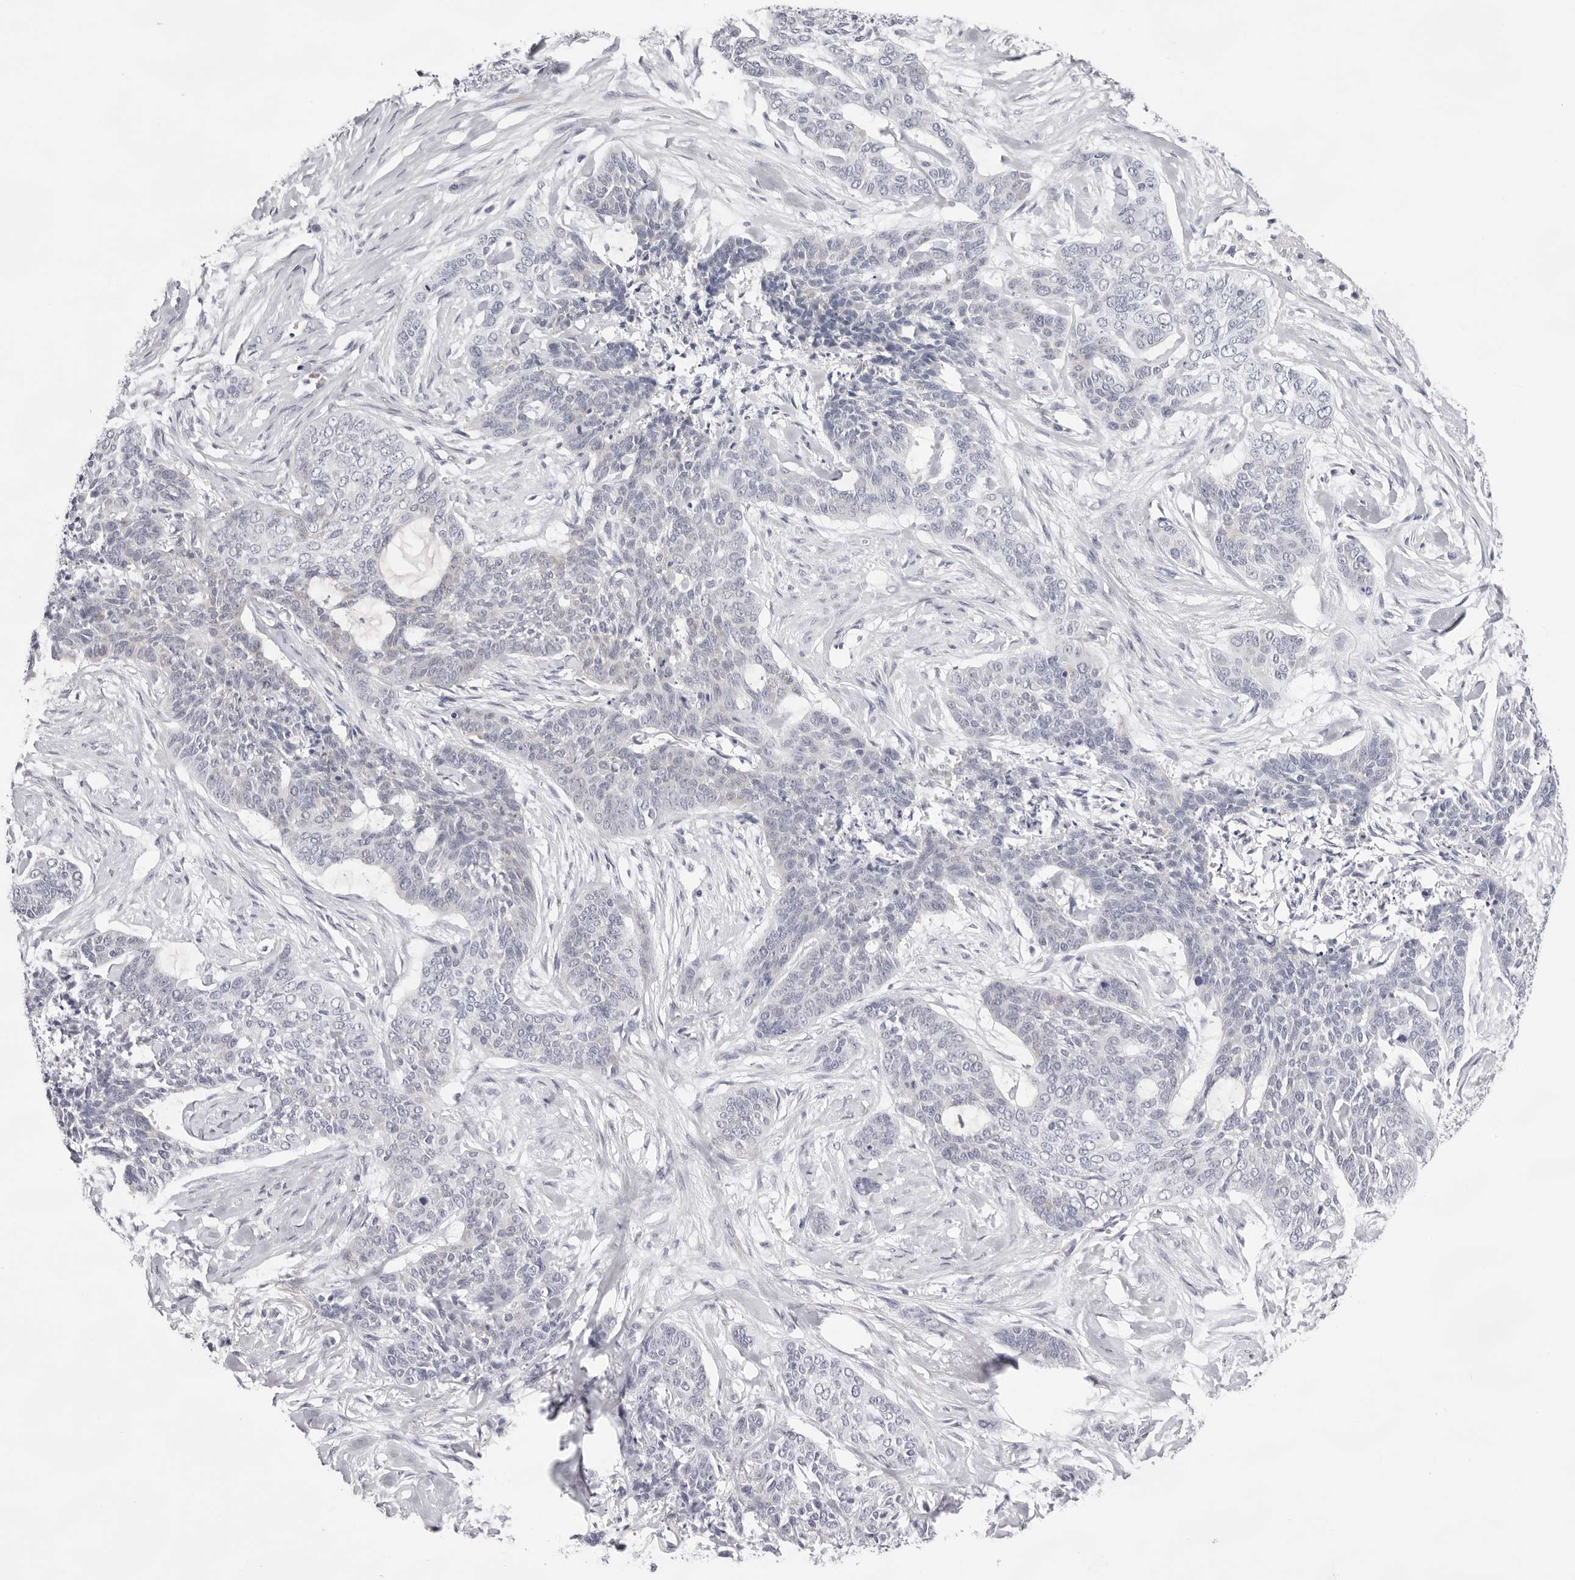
{"staining": {"intensity": "negative", "quantity": "none", "location": "none"}, "tissue": "skin cancer", "cell_type": "Tumor cells", "image_type": "cancer", "snomed": [{"axis": "morphology", "description": "Basal cell carcinoma"}, {"axis": "topography", "description": "Skin"}], "caption": "Image shows no protein expression in tumor cells of skin basal cell carcinoma tissue.", "gene": "SMIM2", "patient": {"sex": "female", "age": 64}}